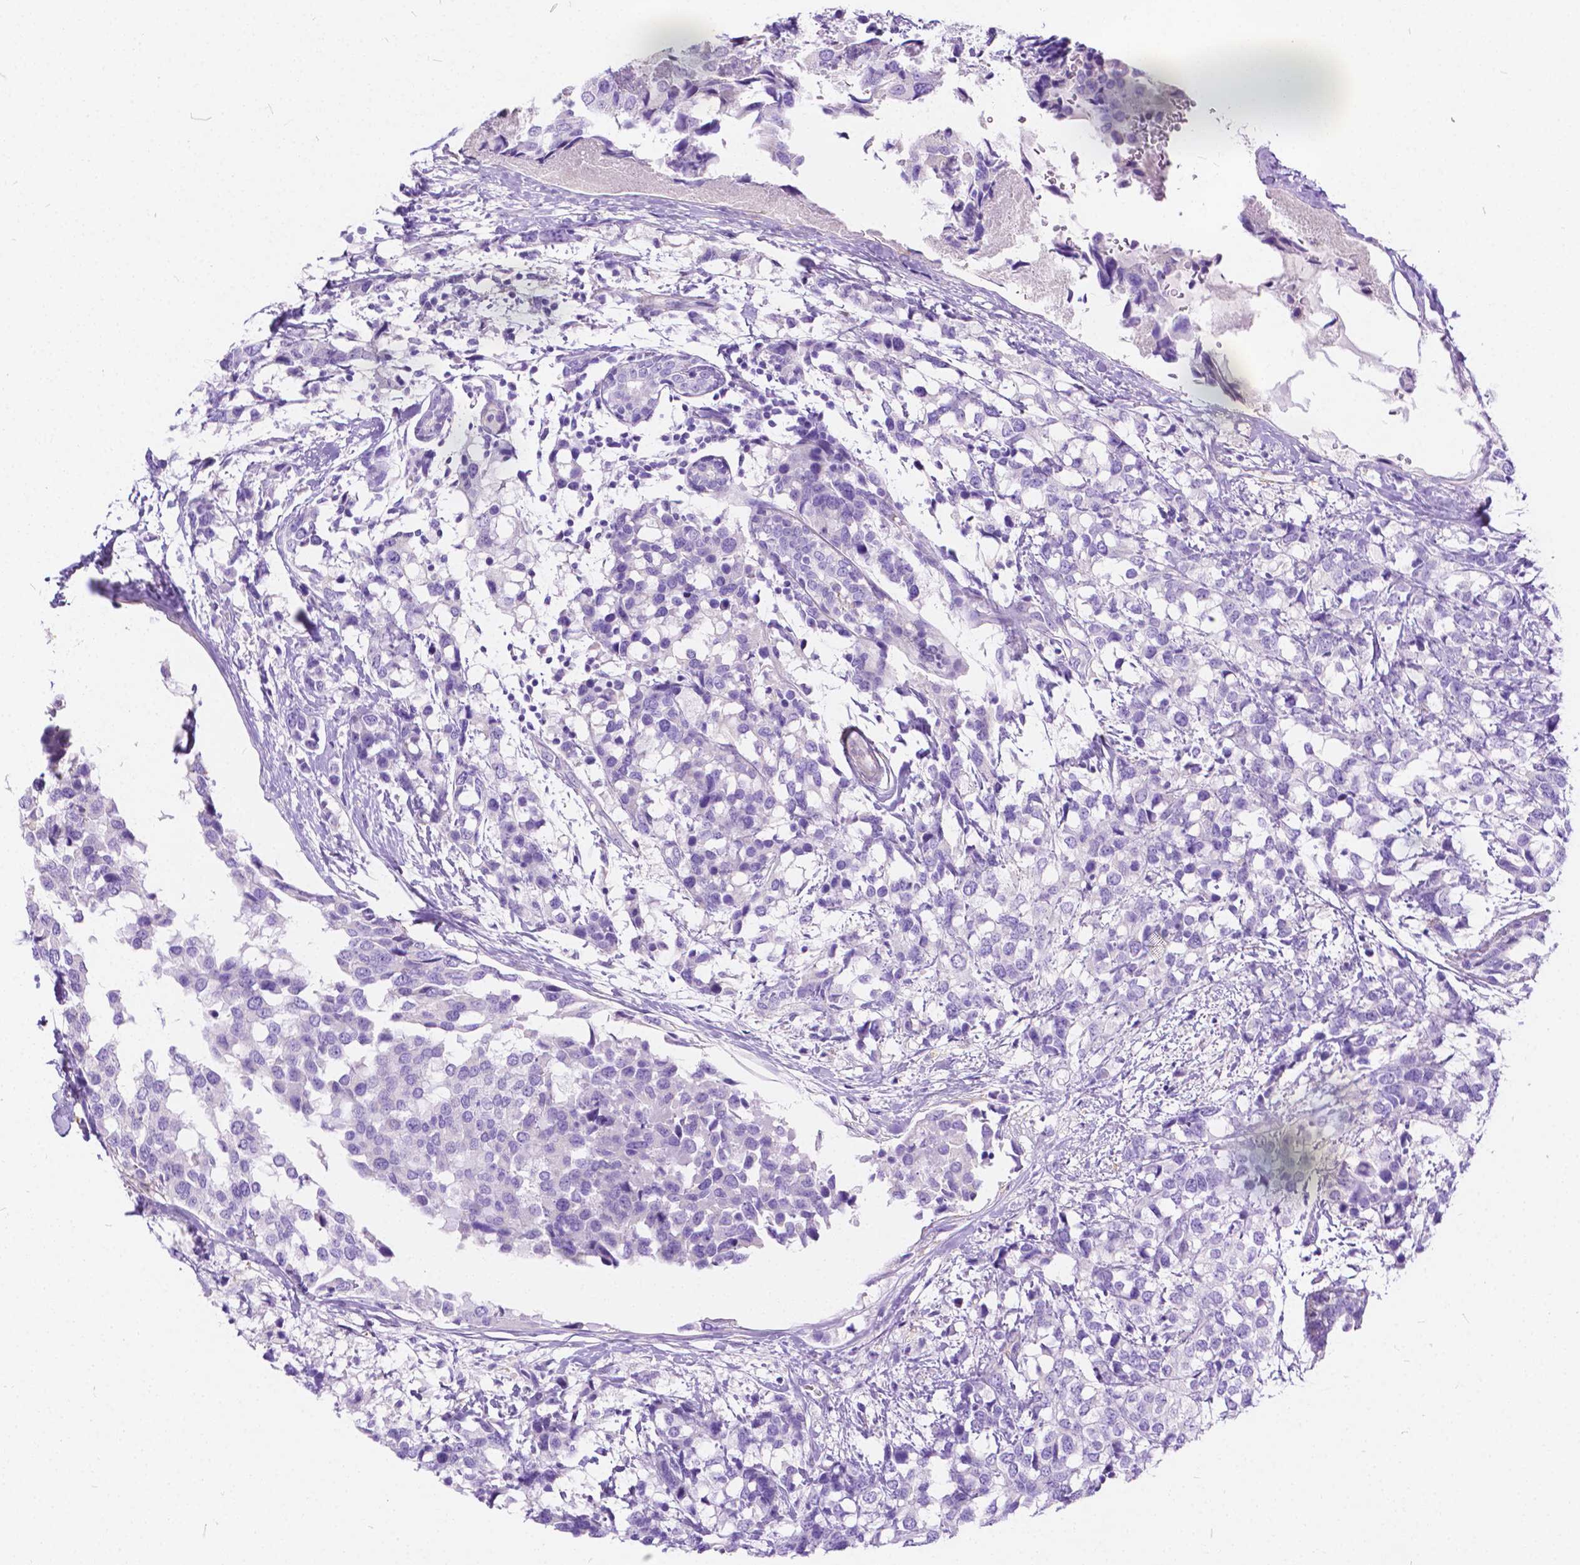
{"staining": {"intensity": "negative", "quantity": "none", "location": "none"}, "tissue": "breast cancer", "cell_type": "Tumor cells", "image_type": "cancer", "snomed": [{"axis": "morphology", "description": "Lobular carcinoma"}, {"axis": "topography", "description": "Breast"}], "caption": "The micrograph displays no significant positivity in tumor cells of breast lobular carcinoma. The staining is performed using DAB (3,3'-diaminobenzidine) brown chromogen with nuclei counter-stained in using hematoxylin.", "gene": "CHRM1", "patient": {"sex": "female", "age": 59}}